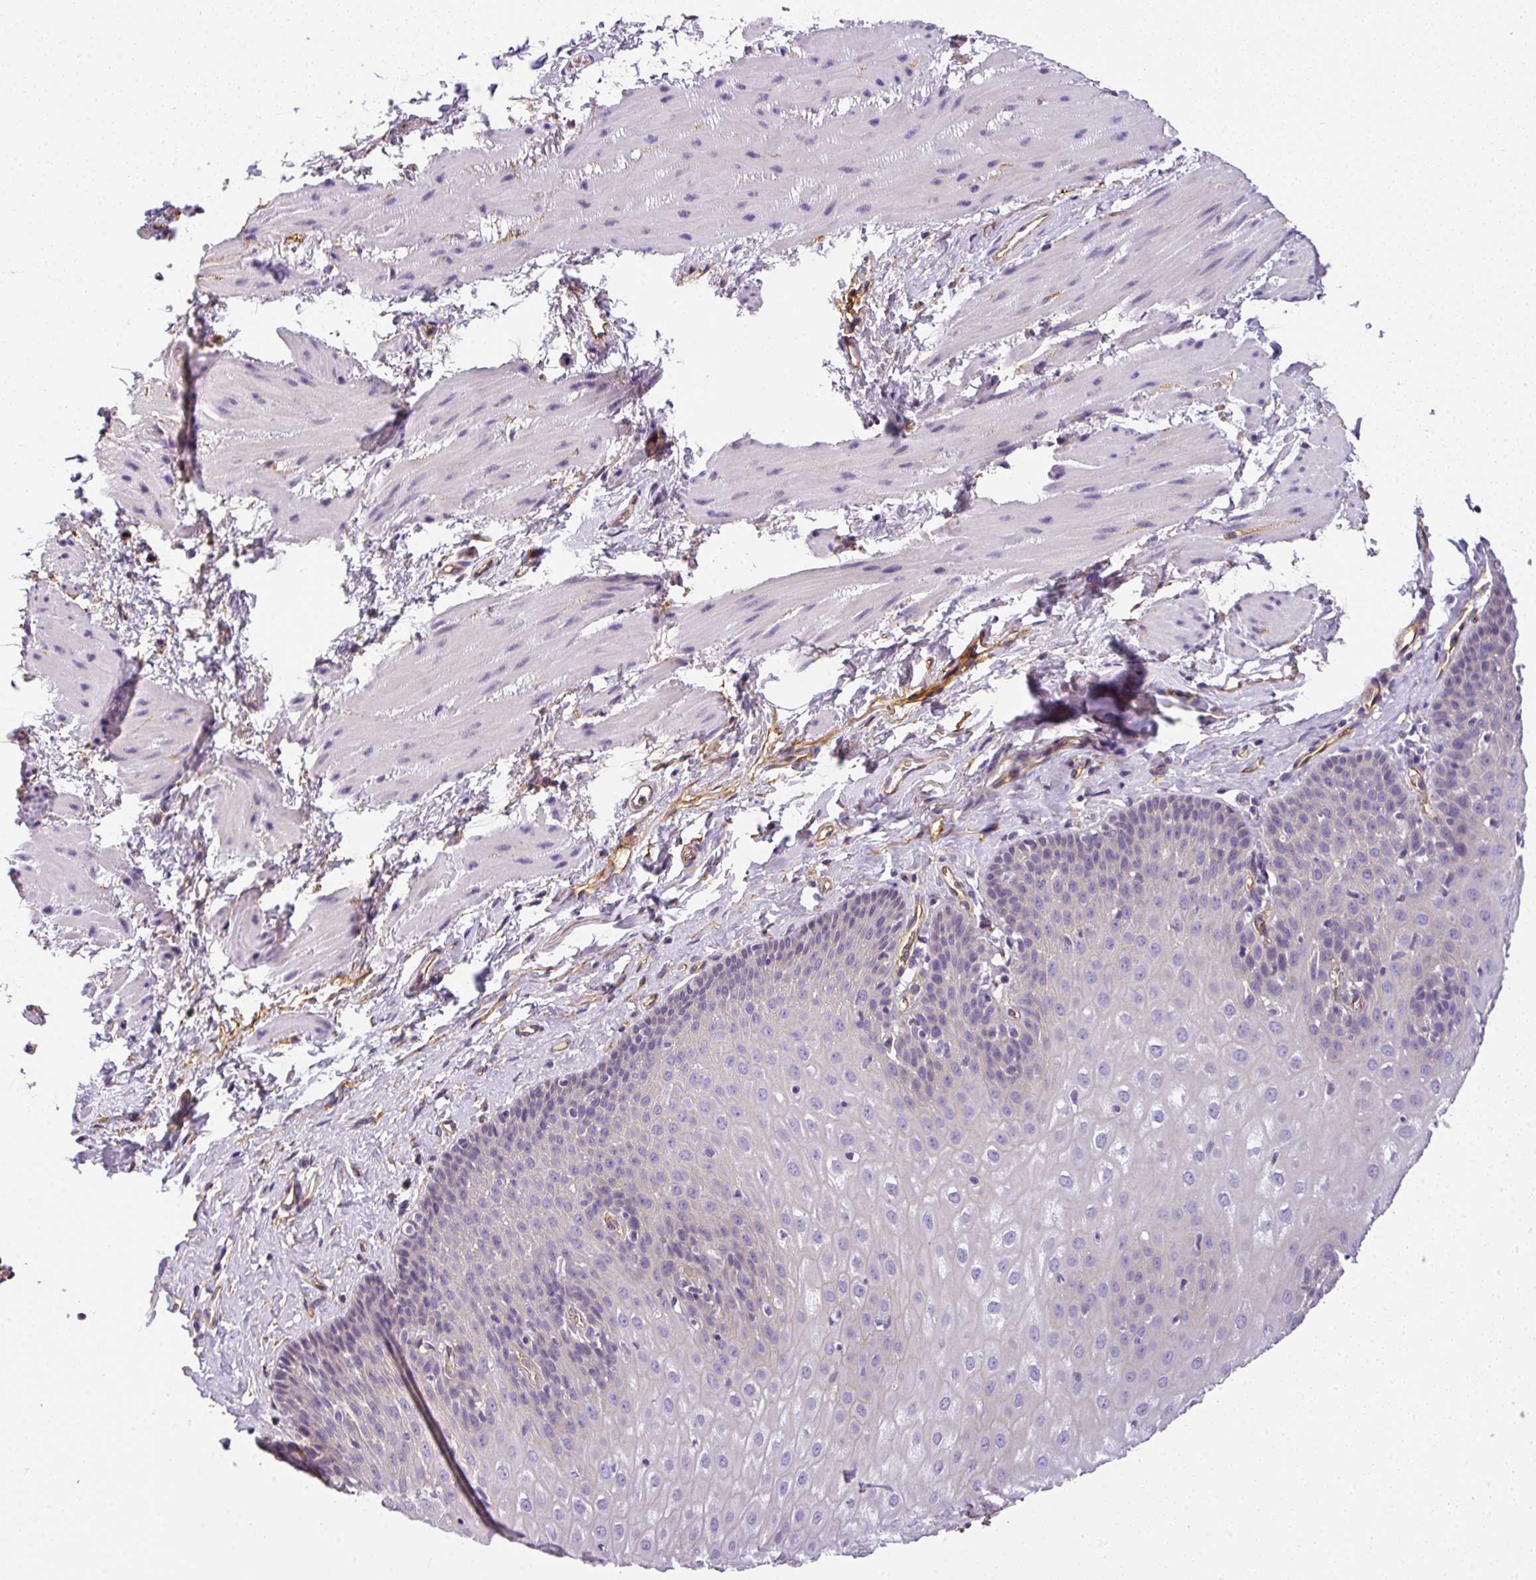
{"staining": {"intensity": "negative", "quantity": "none", "location": "none"}, "tissue": "esophagus", "cell_type": "Squamous epithelial cells", "image_type": "normal", "snomed": [{"axis": "morphology", "description": "Normal tissue, NOS"}, {"axis": "topography", "description": "Esophagus"}], "caption": "Benign esophagus was stained to show a protein in brown. There is no significant positivity in squamous epithelial cells.", "gene": "OR11H4", "patient": {"sex": "female", "age": 61}}